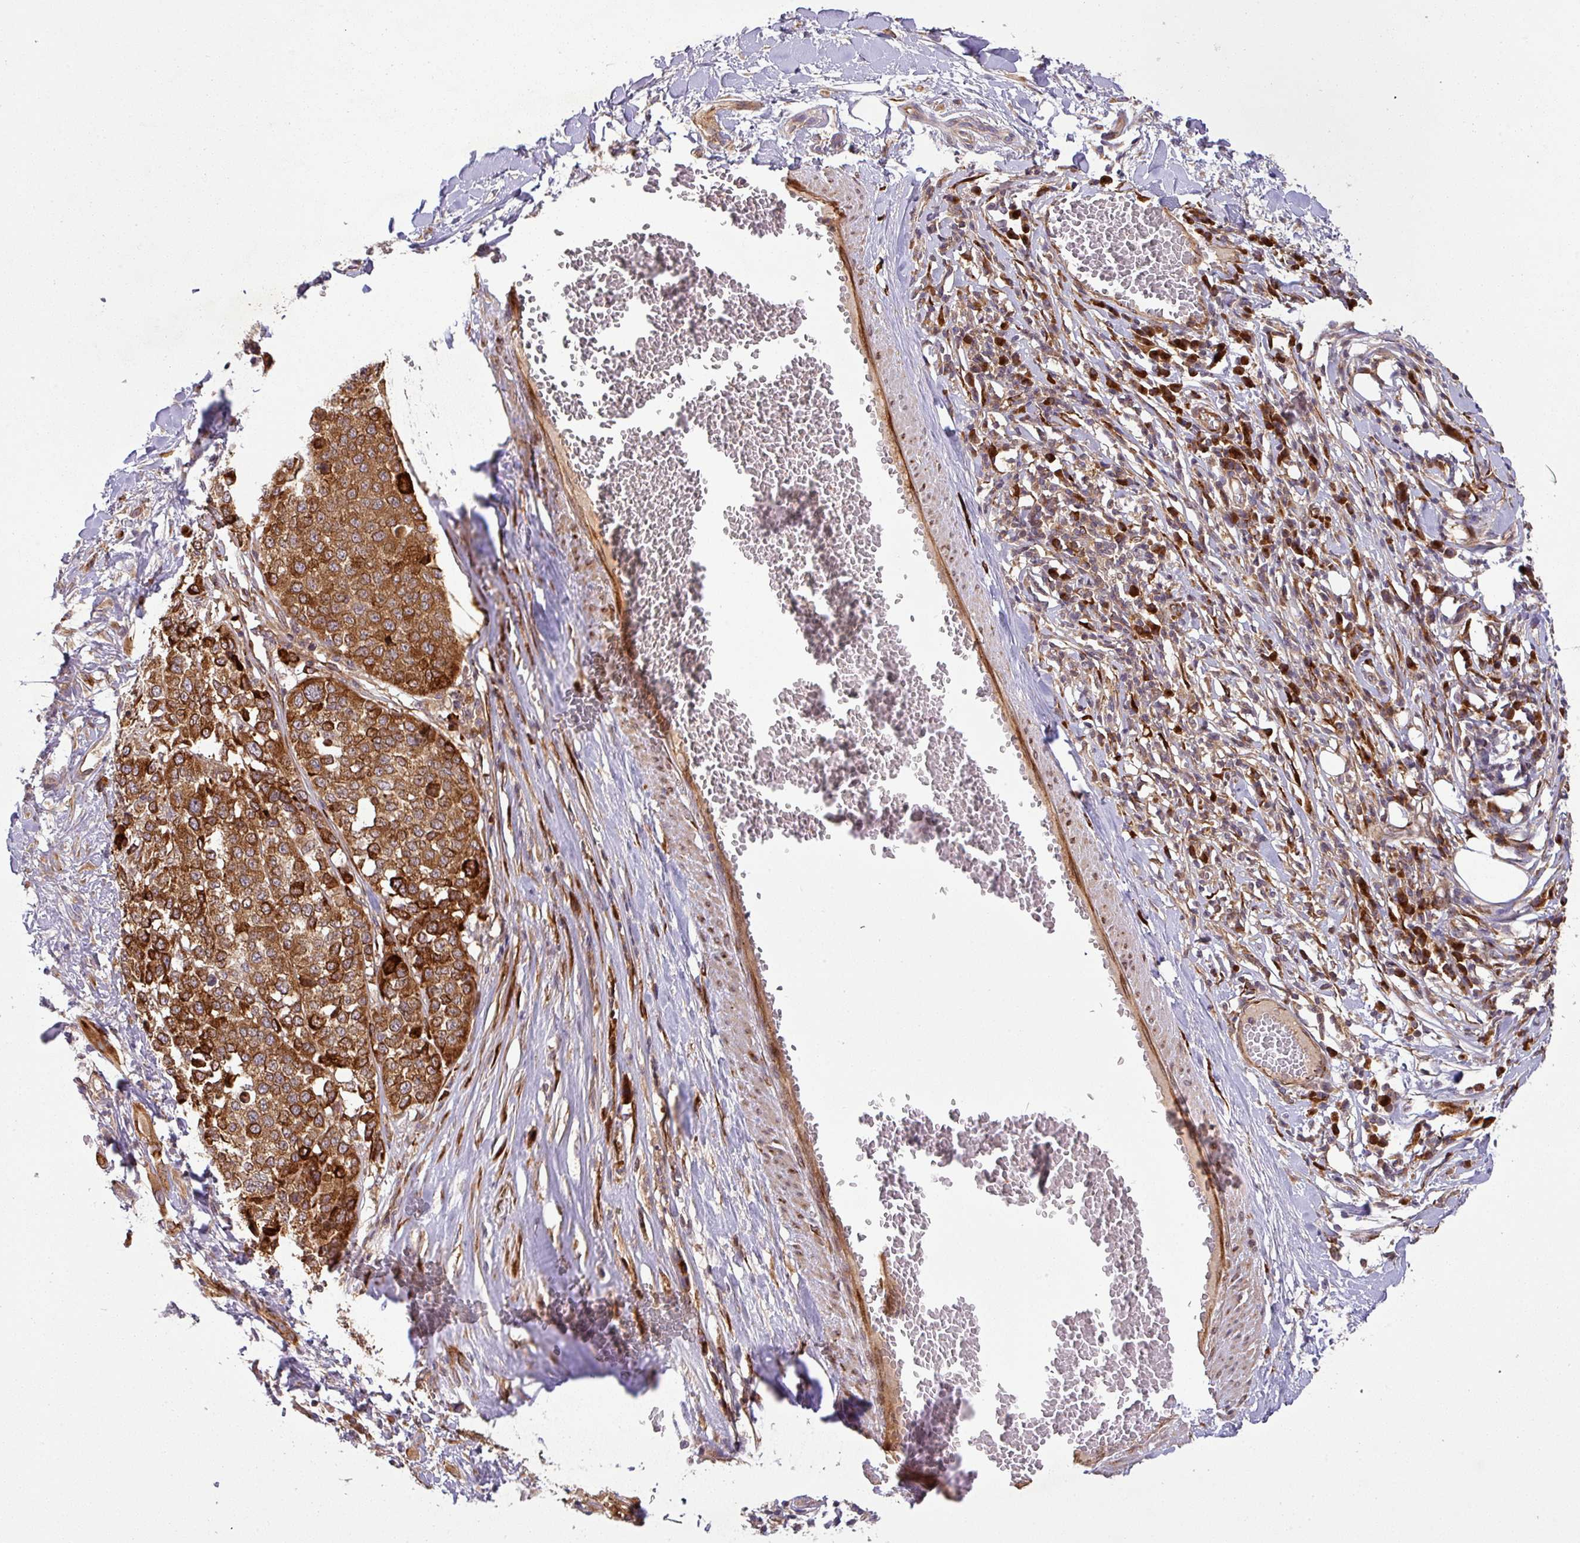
{"staining": {"intensity": "strong", "quantity": ">75%", "location": "cytoplasmic/membranous"}, "tissue": "melanoma", "cell_type": "Tumor cells", "image_type": "cancer", "snomed": [{"axis": "morphology", "description": "Malignant melanoma, Metastatic site"}, {"axis": "topography", "description": "Lymph node"}], "caption": "Immunohistochemistry photomicrograph of human malignant melanoma (metastatic site) stained for a protein (brown), which exhibits high levels of strong cytoplasmic/membranous staining in about >75% of tumor cells.", "gene": "ART1", "patient": {"sex": "male", "age": 44}}